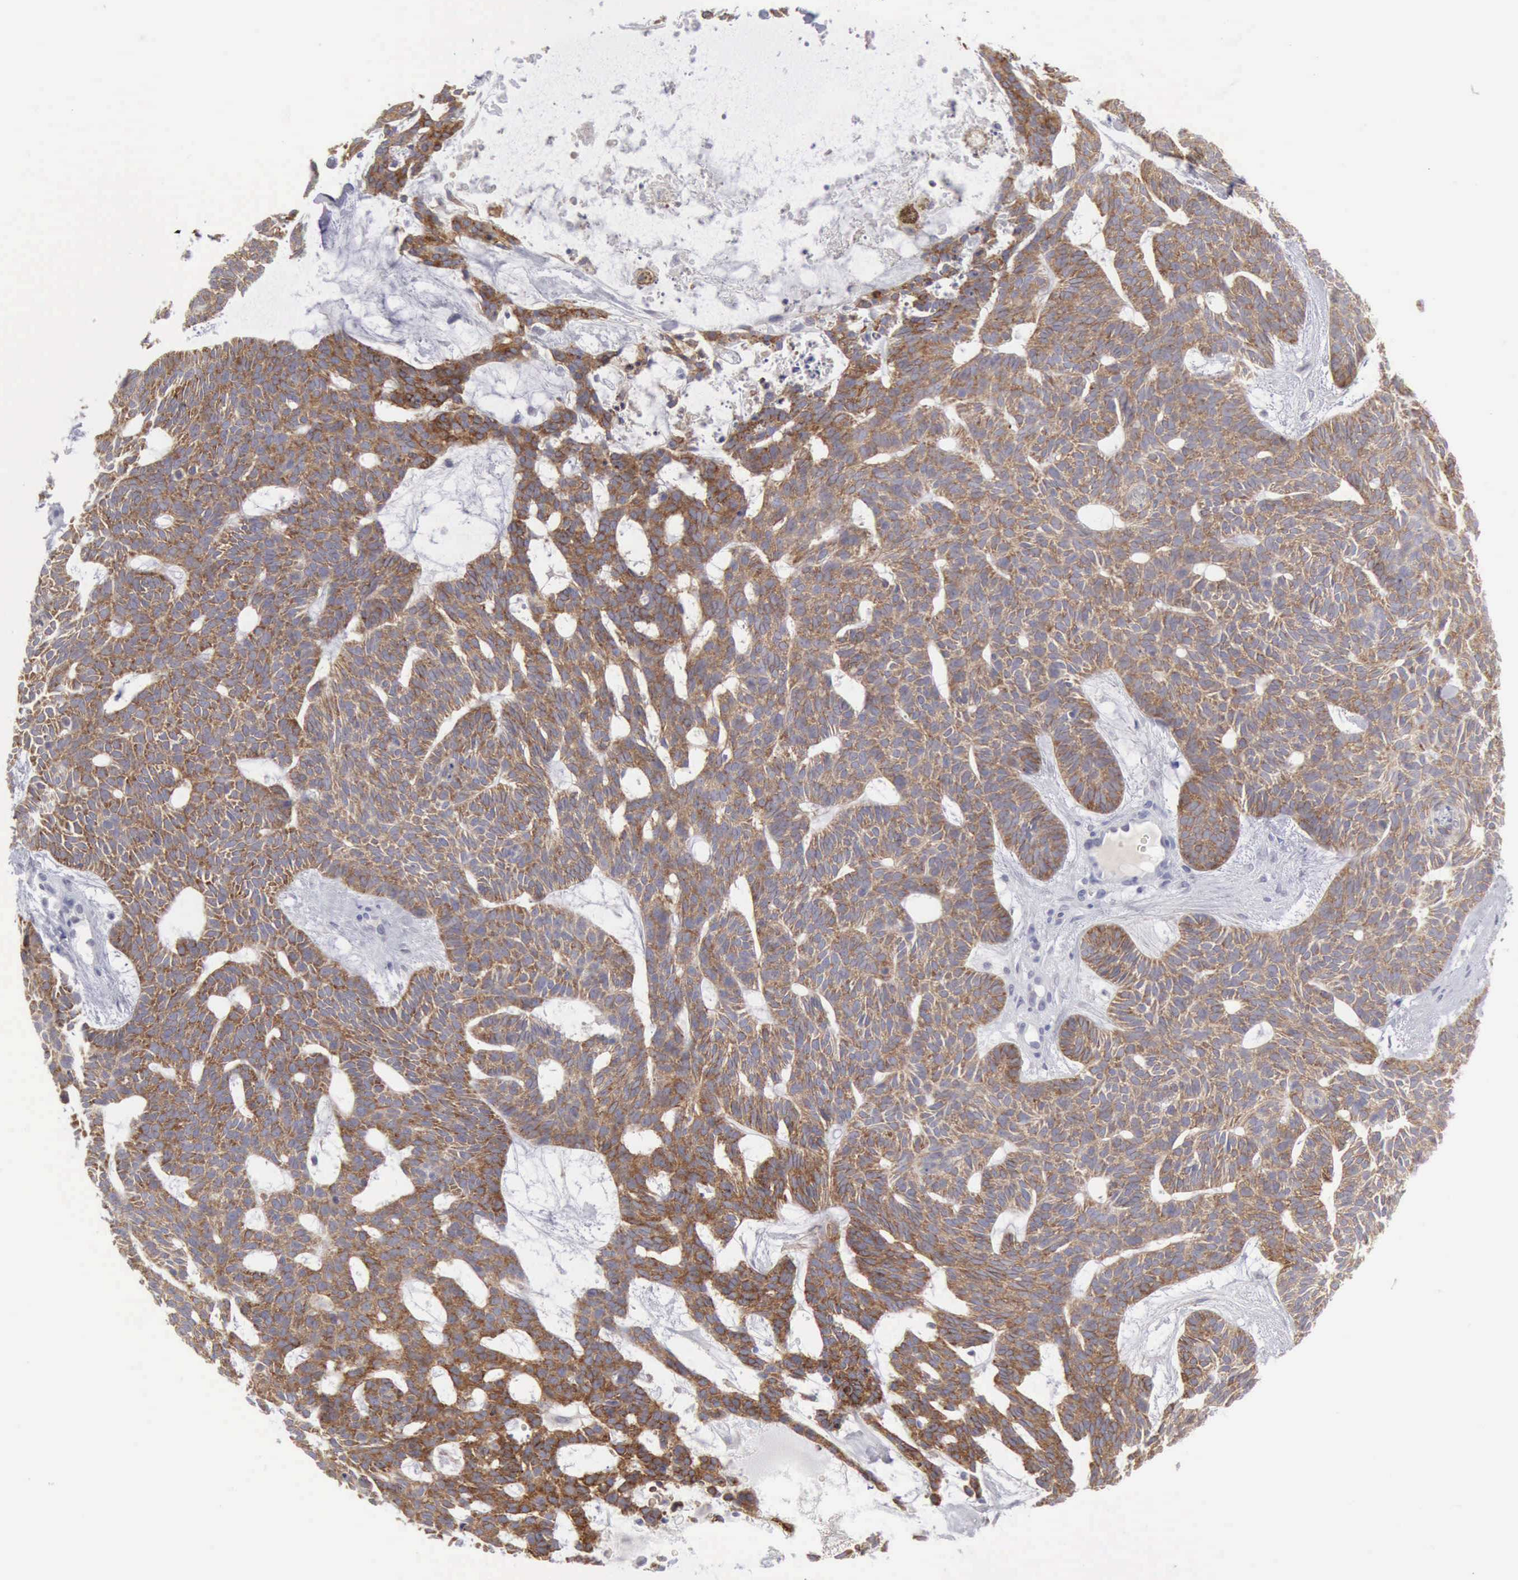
{"staining": {"intensity": "moderate", "quantity": ">75%", "location": "cytoplasmic/membranous"}, "tissue": "skin cancer", "cell_type": "Tumor cells", "image_type": "cancer", "snomed": [{"axis": "morphology", "description": "Basal cell carcinoma"}, {"axis": "topography", "description": "Skin"}], "caption": "High-magnification brightfield microscopy of skin cancer stained with DAB (3,3'-diaminobenzidine) (brown) and counterstained with hematoxylin (blue). tumor cells exhibit moderate cytoplasmic/membranous positivity is appreciated in approximately>75% of cells.", "gene": "TFRC", "patient": {"sex": "male", "age": 75}}